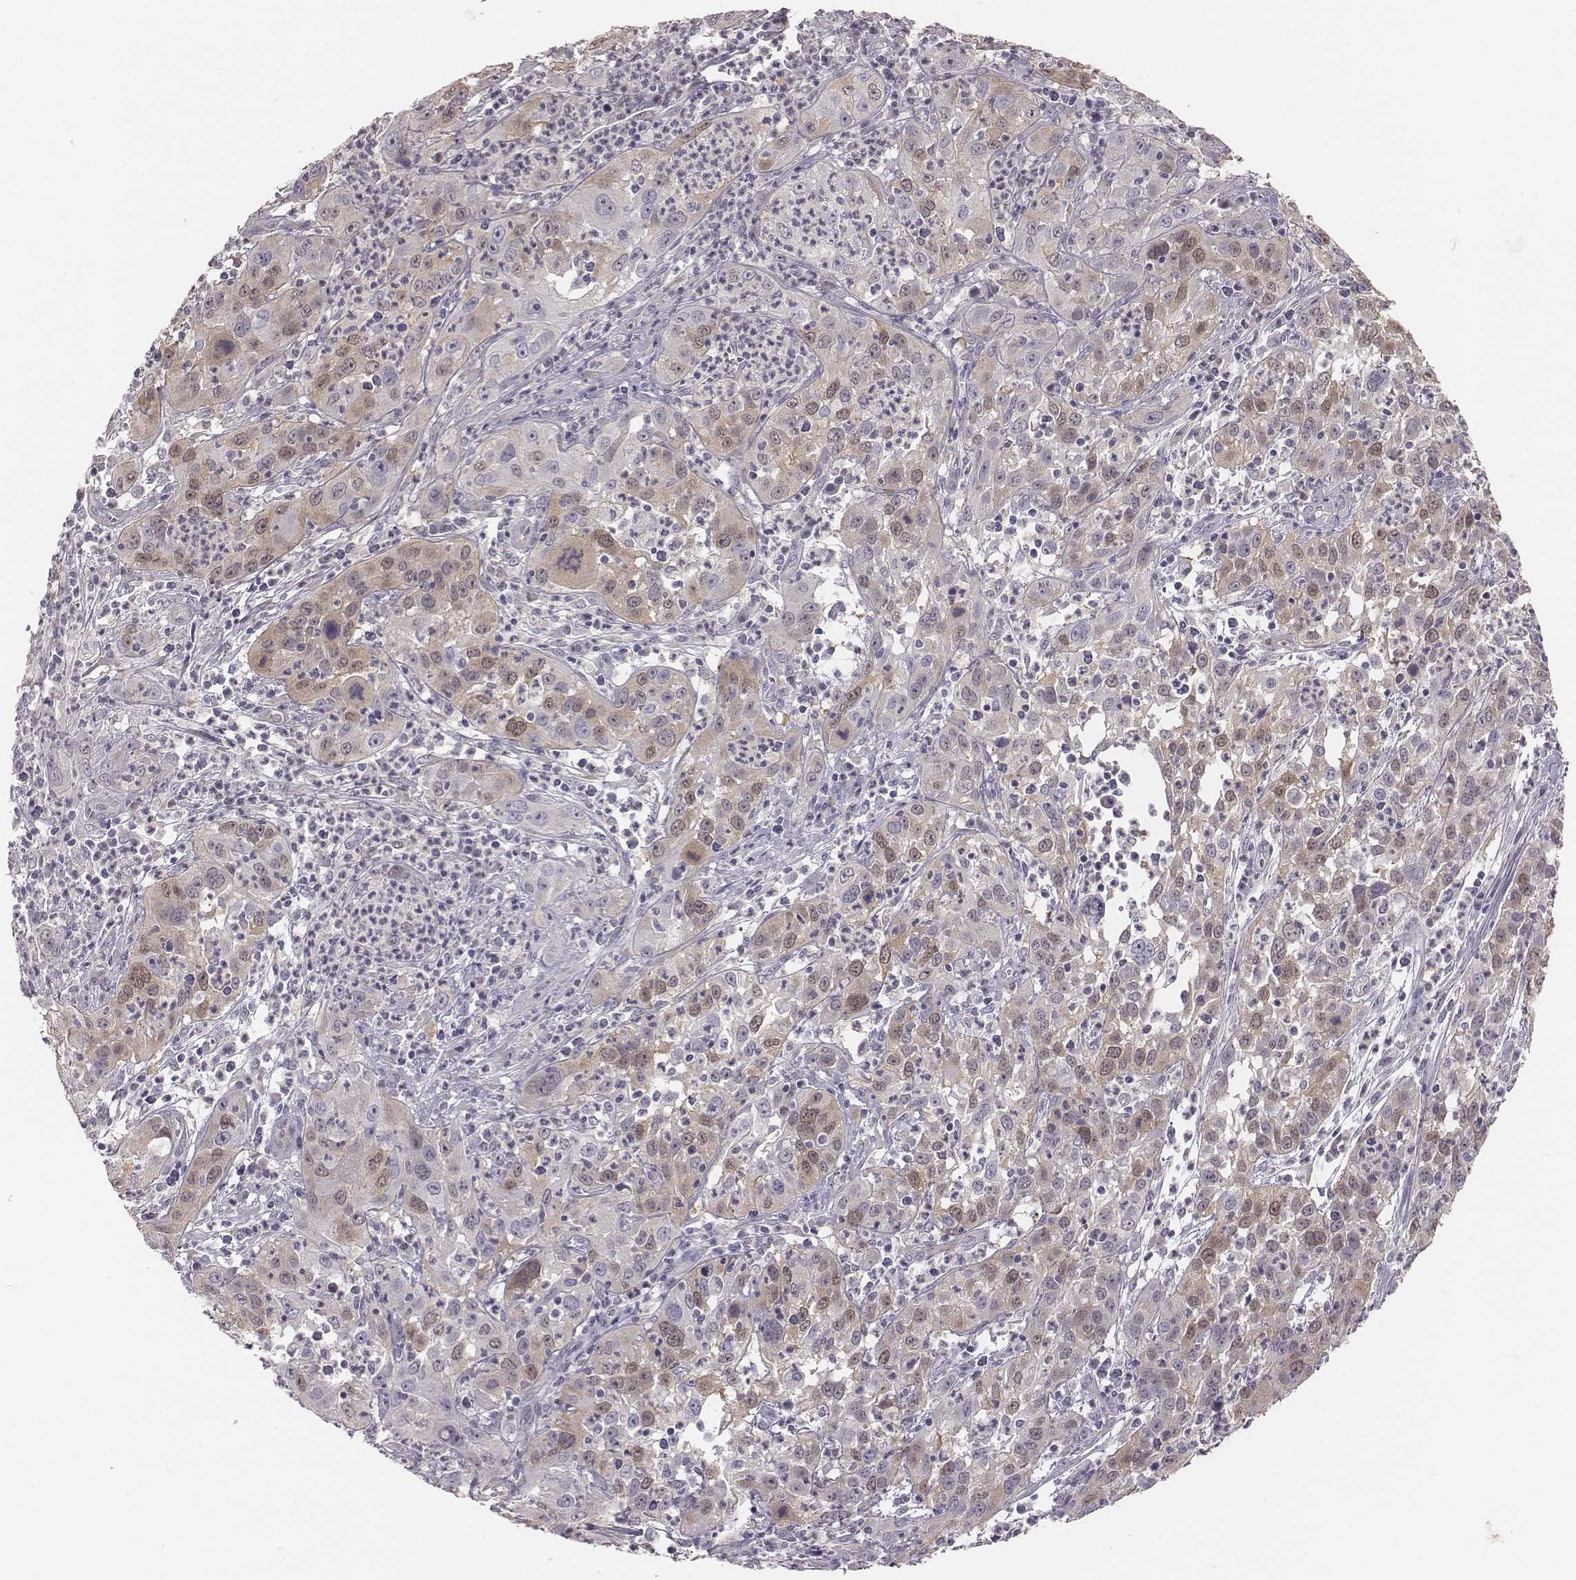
{"staining": {"intensity": "weak", "quantity": "<25%", "location": "cytoplasmic/membranous,nuclear"}, "tissue": "cervical cancer", "cell_type": "Tumor cells", "image_type": "cancer", "snomed": [{"axis": "morphology", "description": "Squamous cell carcinoma, NOS"}, {"axis": "topography", "description": "Cervix"}], "caption": "DAB (3,3'-diaminobenzidine) immunohistochemical staining of human cervical cancer displays no significant staining in tumor cells.", "gene": "PBK", "patient": {"sex": "female", "age": 32}}